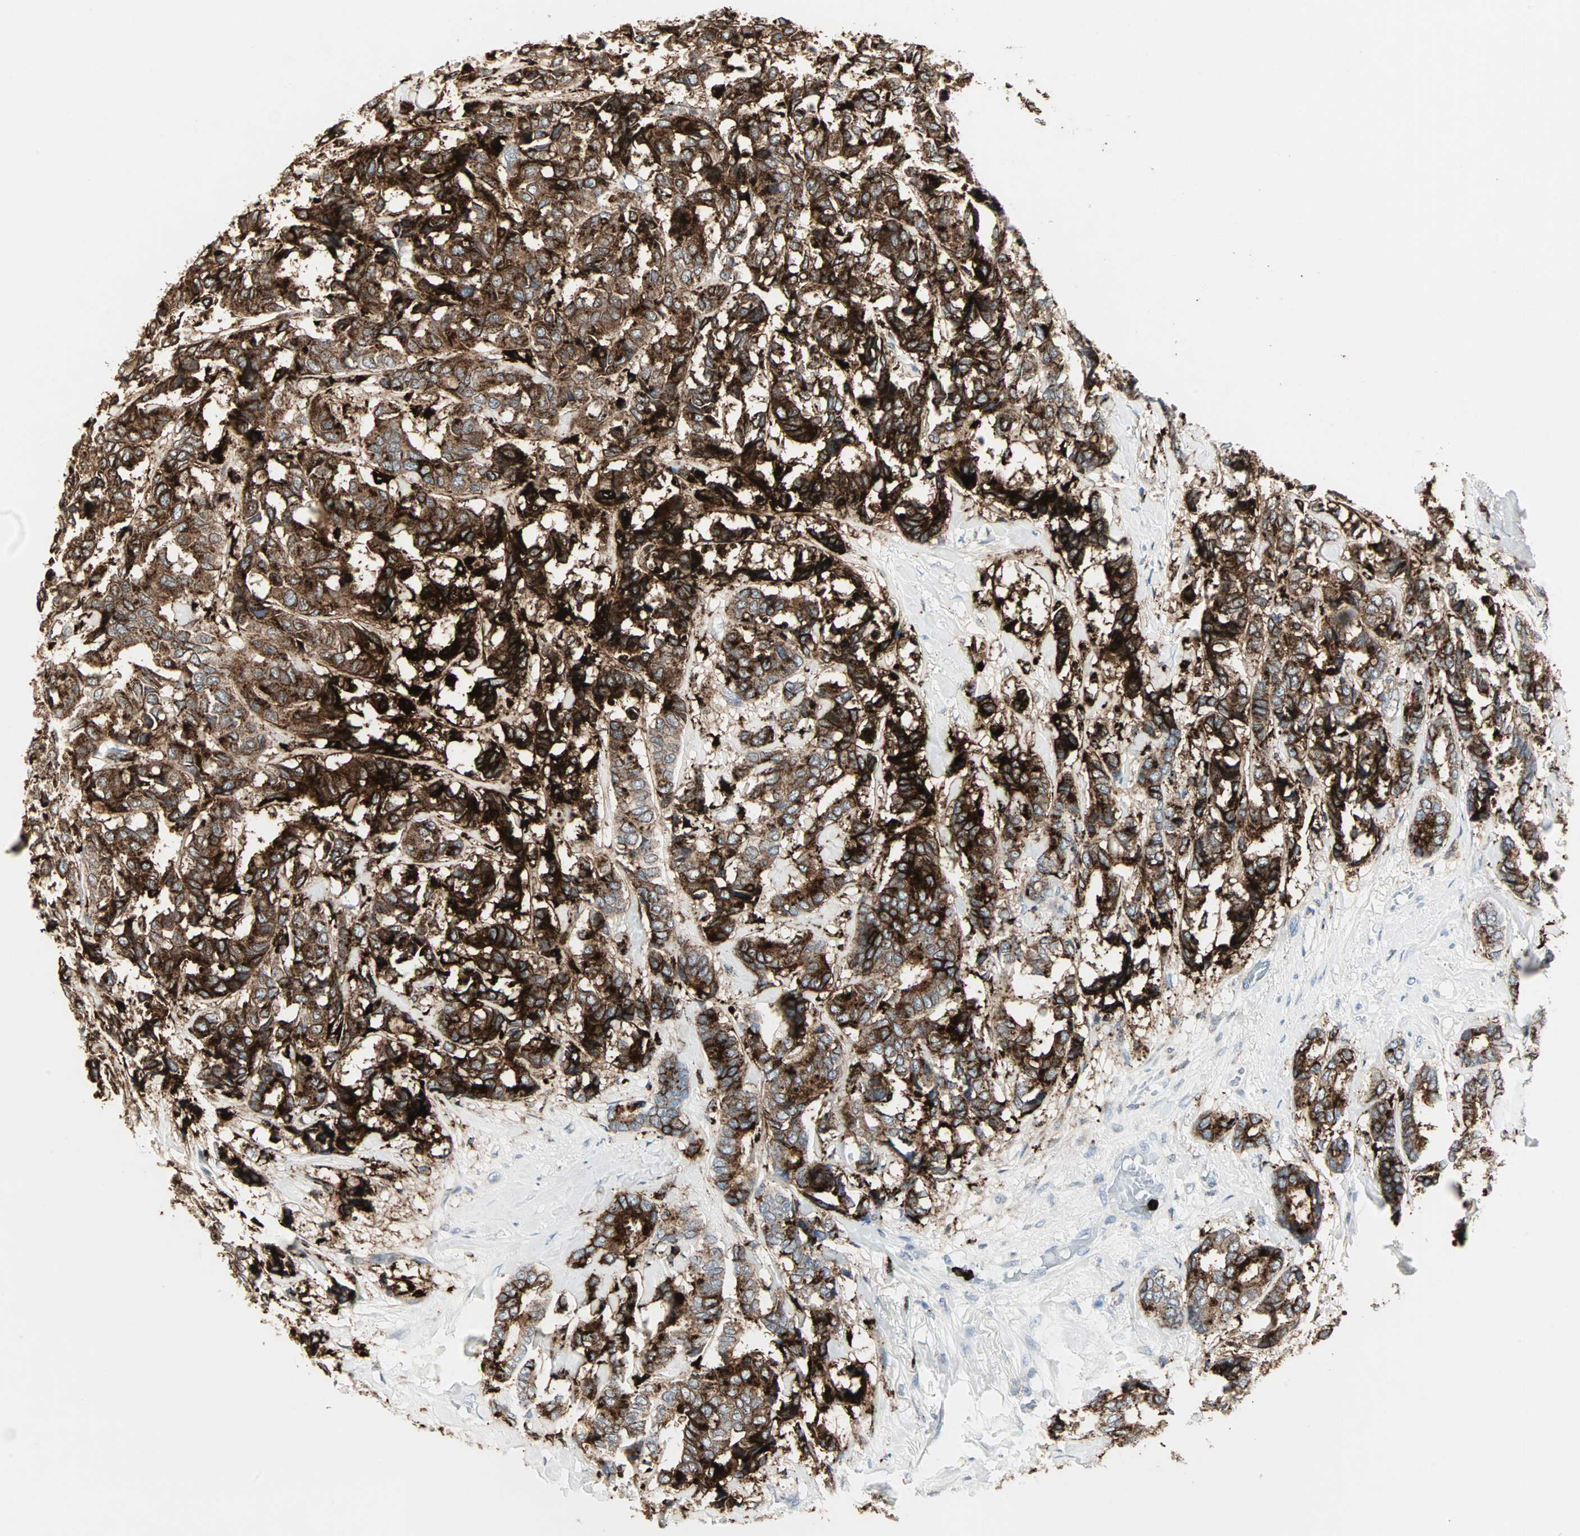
{"staining": {"intensity": "strong", "quantity": ">75%", "location": "cytoplasmic/membranous"}, "tissue": "breast cancer", "cell_type": "Tumor cells", "image_type": "cancer", "snomed": [{"axis": "morphology", "description": "Duct carcinoma"}, {"axis": "topography", "description": "Breast"}], "caption": "Breast cancer (infiltrating ductal carcinoma) stained with IHC displays strong cytoplasmic/membranous staining in approximately >75% of tumor cells.", "gene": "CEACAM6", "patient": {"sex": "female", "age": 87}}